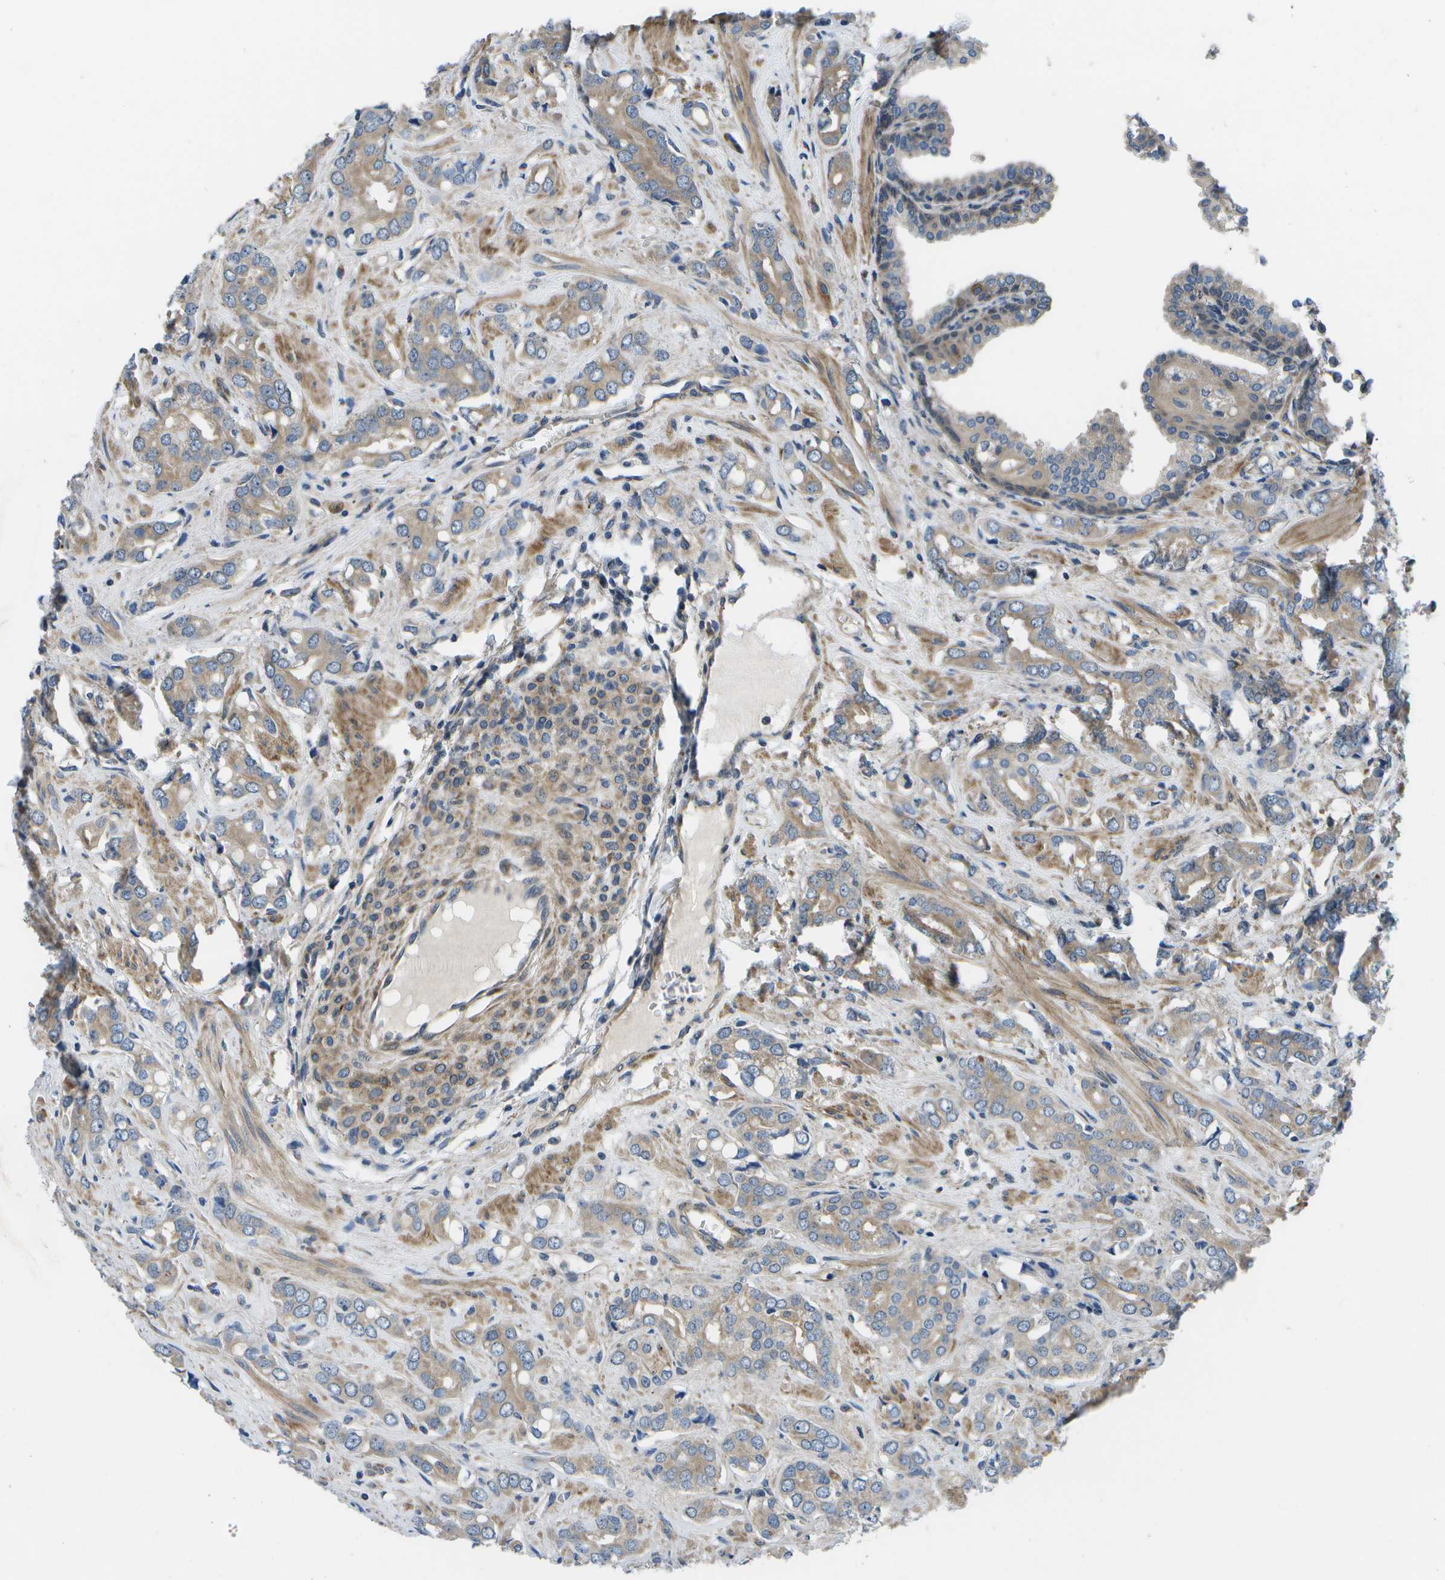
{"staining": {"intensity": "weak", "quantity": "25%-75%", "location": "cytoplasmic/membranous"}, "tissue": "prostate cancer", "cell_type": "Tumor cells", "image_type": "cancer", "snomed": [{"axis": "morphology", "description": "Adenocarcinoma, High grade"}, {"axis": "topography", "description": "Prostate"}], "caption": "Prostate cancer tissue shows weak cytoplasmic/membranous expression in approximately 25%-75% of tumor cells", "gene": "P3H1", "patient": {"sex": "male", "age": 64}}